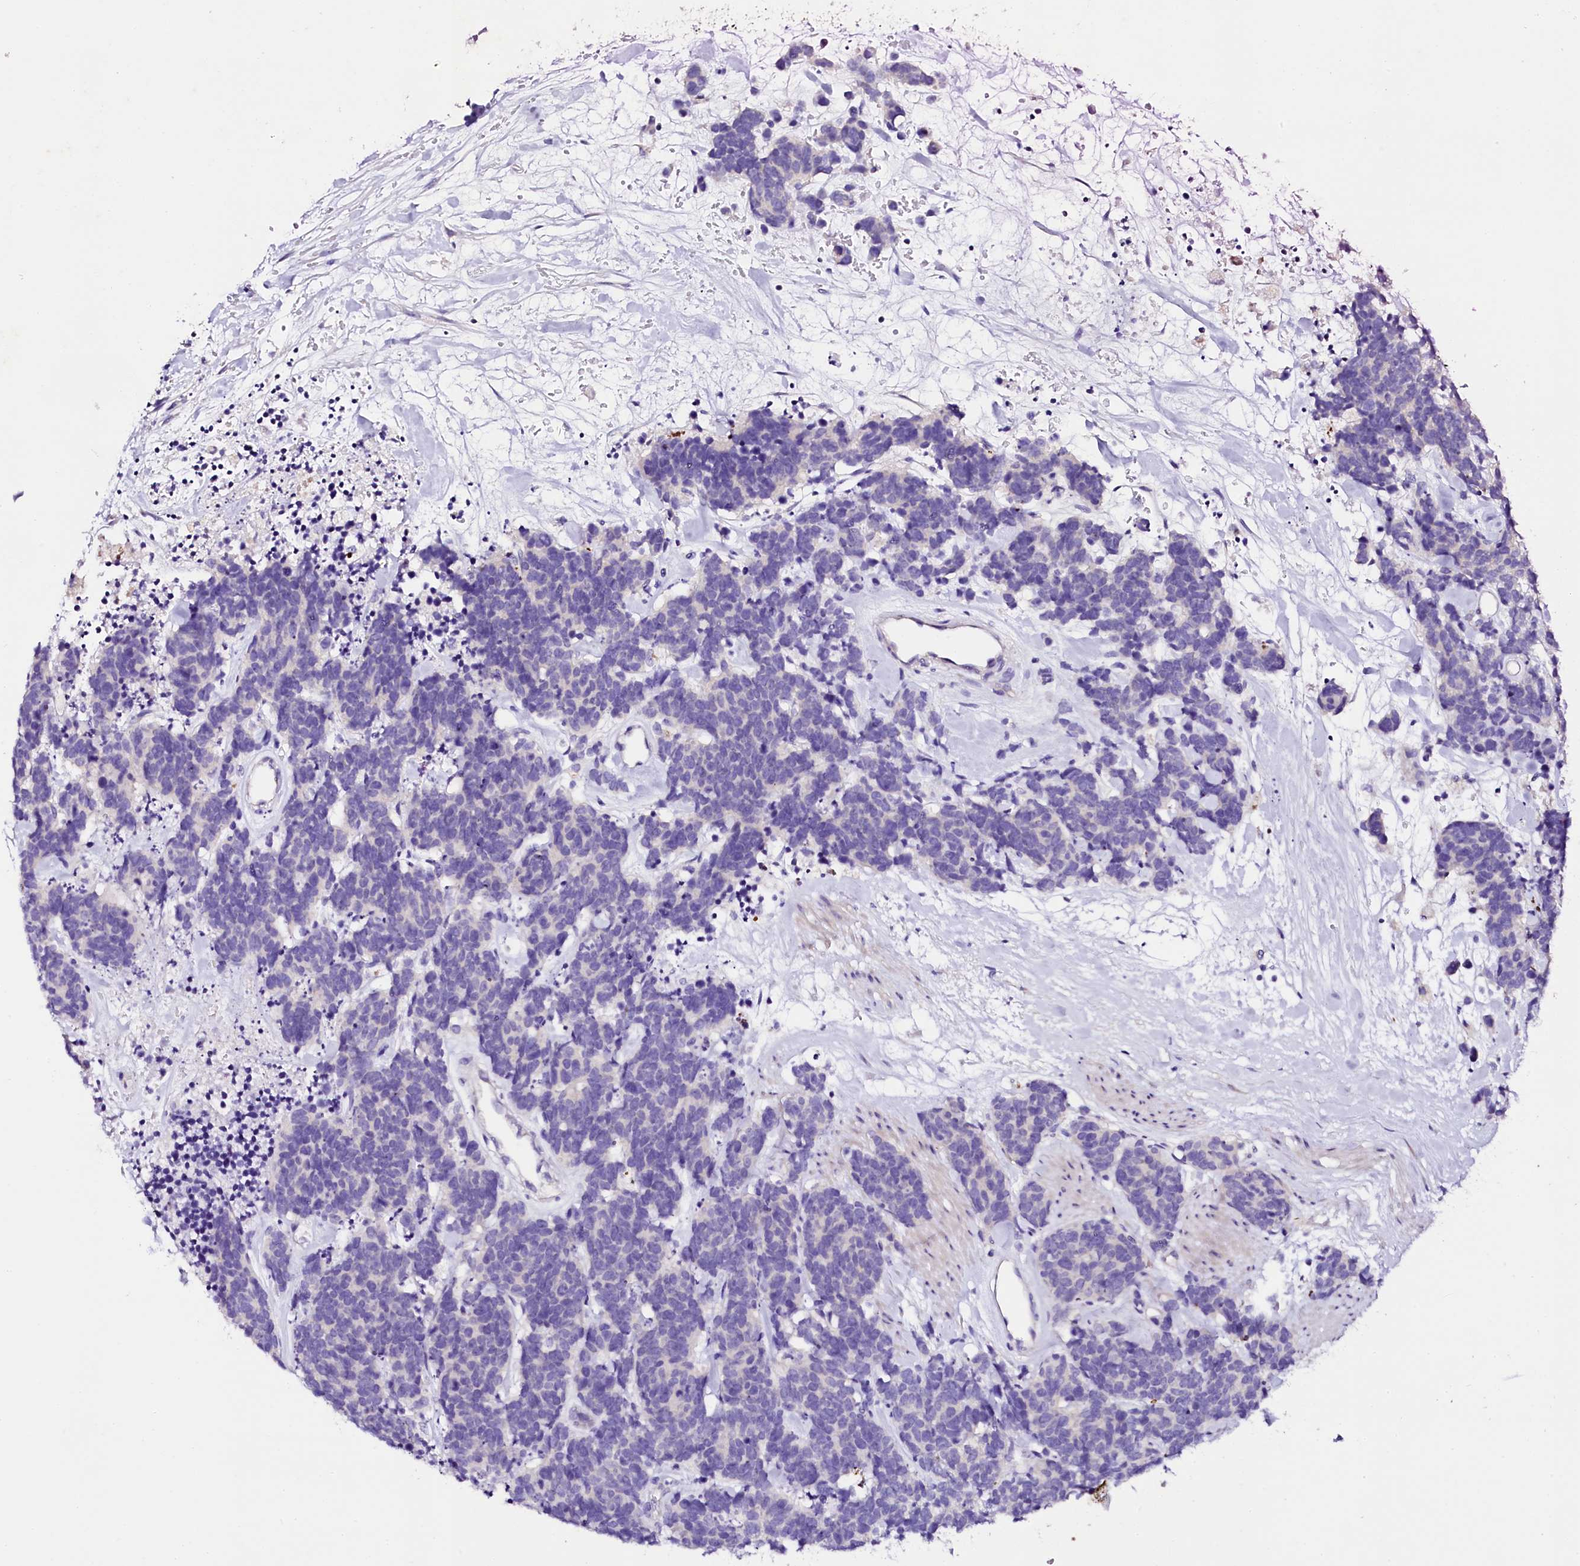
{"staining": {"intensity": "negative", "quantity": "none", "location": "none"}, "tissue": "carcinoid", "cell_type": "Tumor cells", "image_type": "cancer", "snomed": [{"axis": "morphology", "description": "Carcinoma, NOS"}, {"axis": "morphology", "description": "Carcinoid, malignant, NOS"}, {"axis": "topography", "description": "Urinary bladder"}], "caption": "Carcinoid stained for a protein using immunohistochemistry reveals no expression tumor cells.", "gene": "NAA16", "patient": {"sex": "male", "age": 57}}